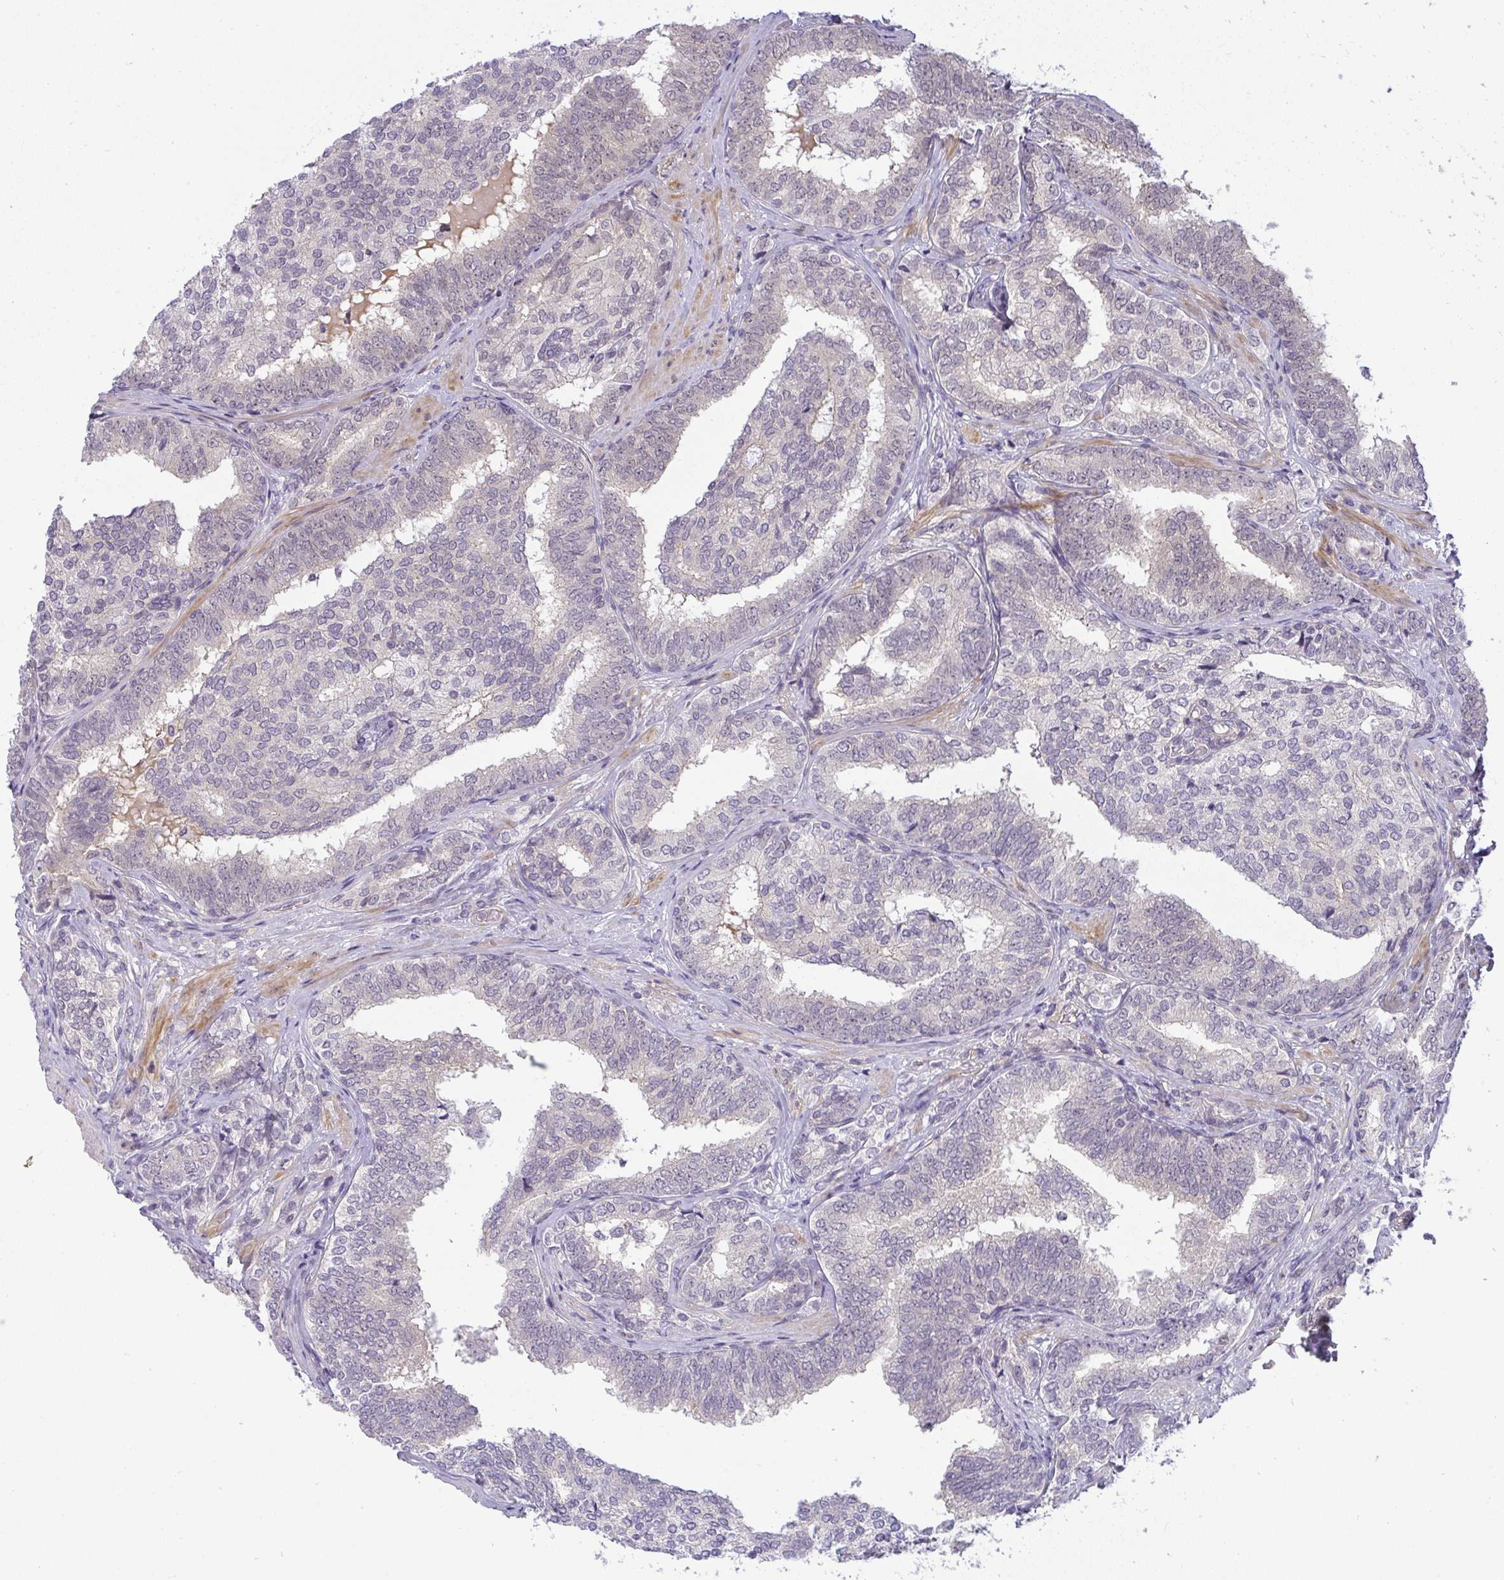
{"staining": {"intensity": "negative", "quantity": "none", "location": "none"}, "tissue": "prostate cancer", "cell_type": "Tumor cells", "image_type": "cancer", "snomed": [{"axis": "morphology", "description": "Adenocarcinoma, High grade"}, {"axis": "topography", "description": "Prostate"}], "caption": "The immunohistochemistry micrograph has no significant expression in tumor cells of prostate cancer tissue.", "gene": "DZIP1", "patient": {"sex": "male", "age": 72}}